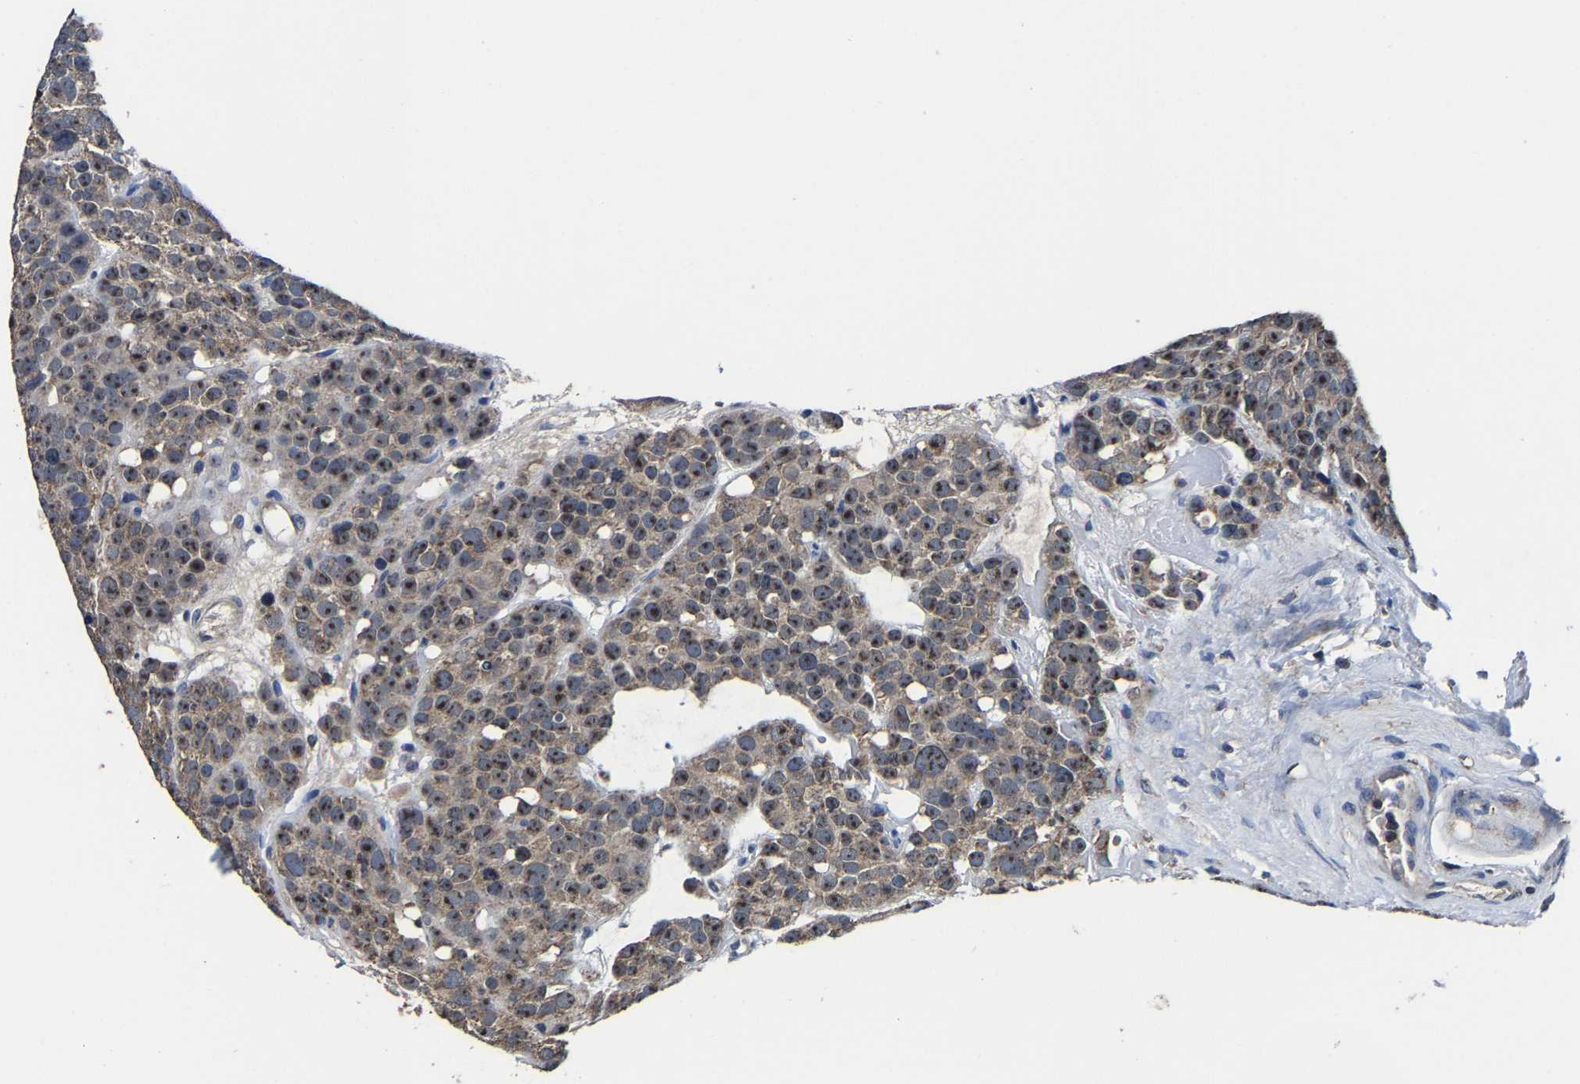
{"staining": {"intensity": "moderate", "quantity": ">75%", "location": "nuclear"}, "tissue": "testis cancer", "cell_type": "Tumor cells", "image_type": "cancer", "snomed": [{"axis": "morphology", "description": "Seminoma, NOS"}, {"axis": "topography", "description": "Testis"}], "caption": "Immunohistochemical staining of human testis seminoma reveals medium levels of moderate nuclear positivity in approximately >75% of tumor cells.", "gene": "ZCCHC7", "patient": {"sex": "male", "age": 71}}